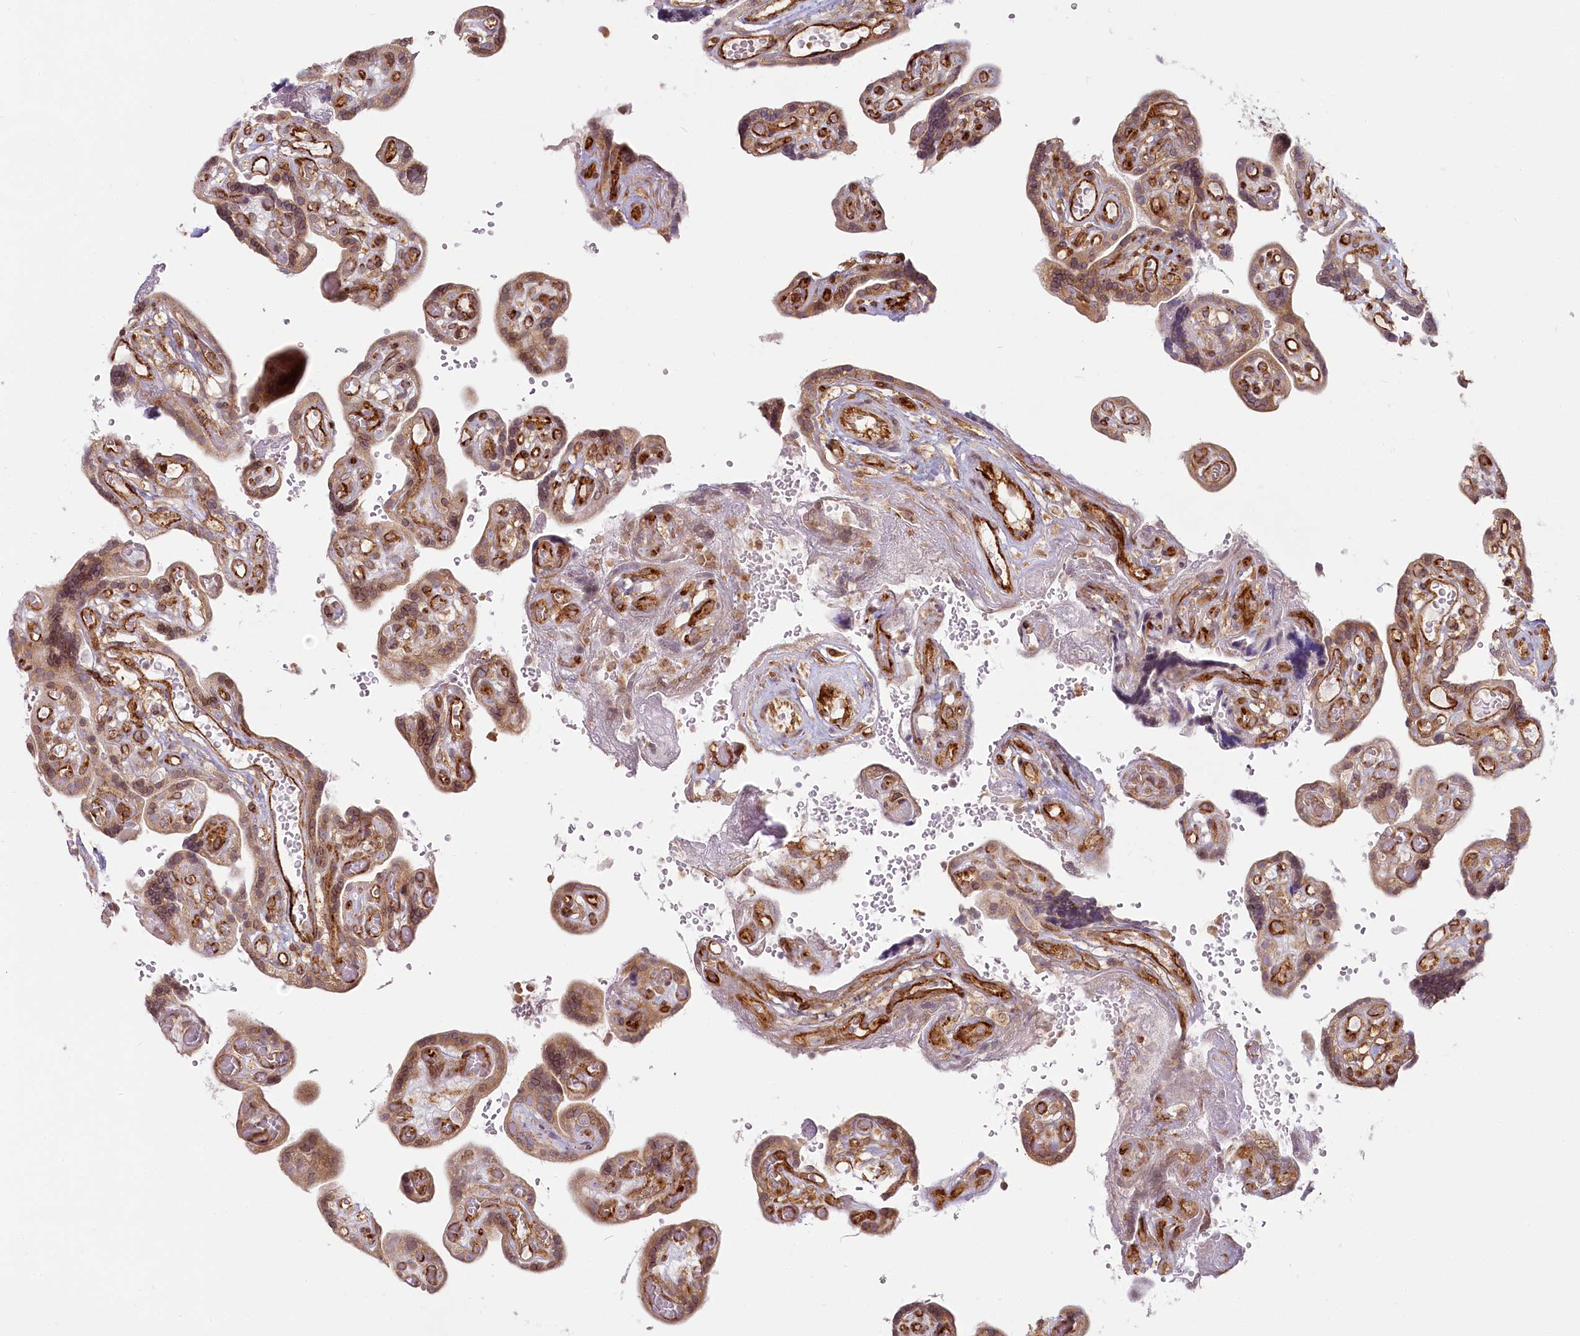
{"staining": {"intensity": "moderate", "quantity": ">75%", "location": "cytoplasmic/membranous"}, "tissue": "placenta", "cell_type": "Decidual cells", "image_type": "normal", "snomed": [{"axis": "morphology", "description": "Normal tissue, NOS"}, {"axis": "topography", "description": "Placenta"}], "caption": "Immunohistochemistry (IHC) staining of unremarkable placenta, which exhibits medium levels of moderate cytoplasmic/membranous expression in about >75% of decidual cells indicating moderate cytoplasmic/membranous protein positivity. The staining was performed using DAB (brown) for protein detection and nuclei were counterstained in hematoxylin (blue).", "gene": "HARS2", "patient": {"sex": "female", "age": 30}}